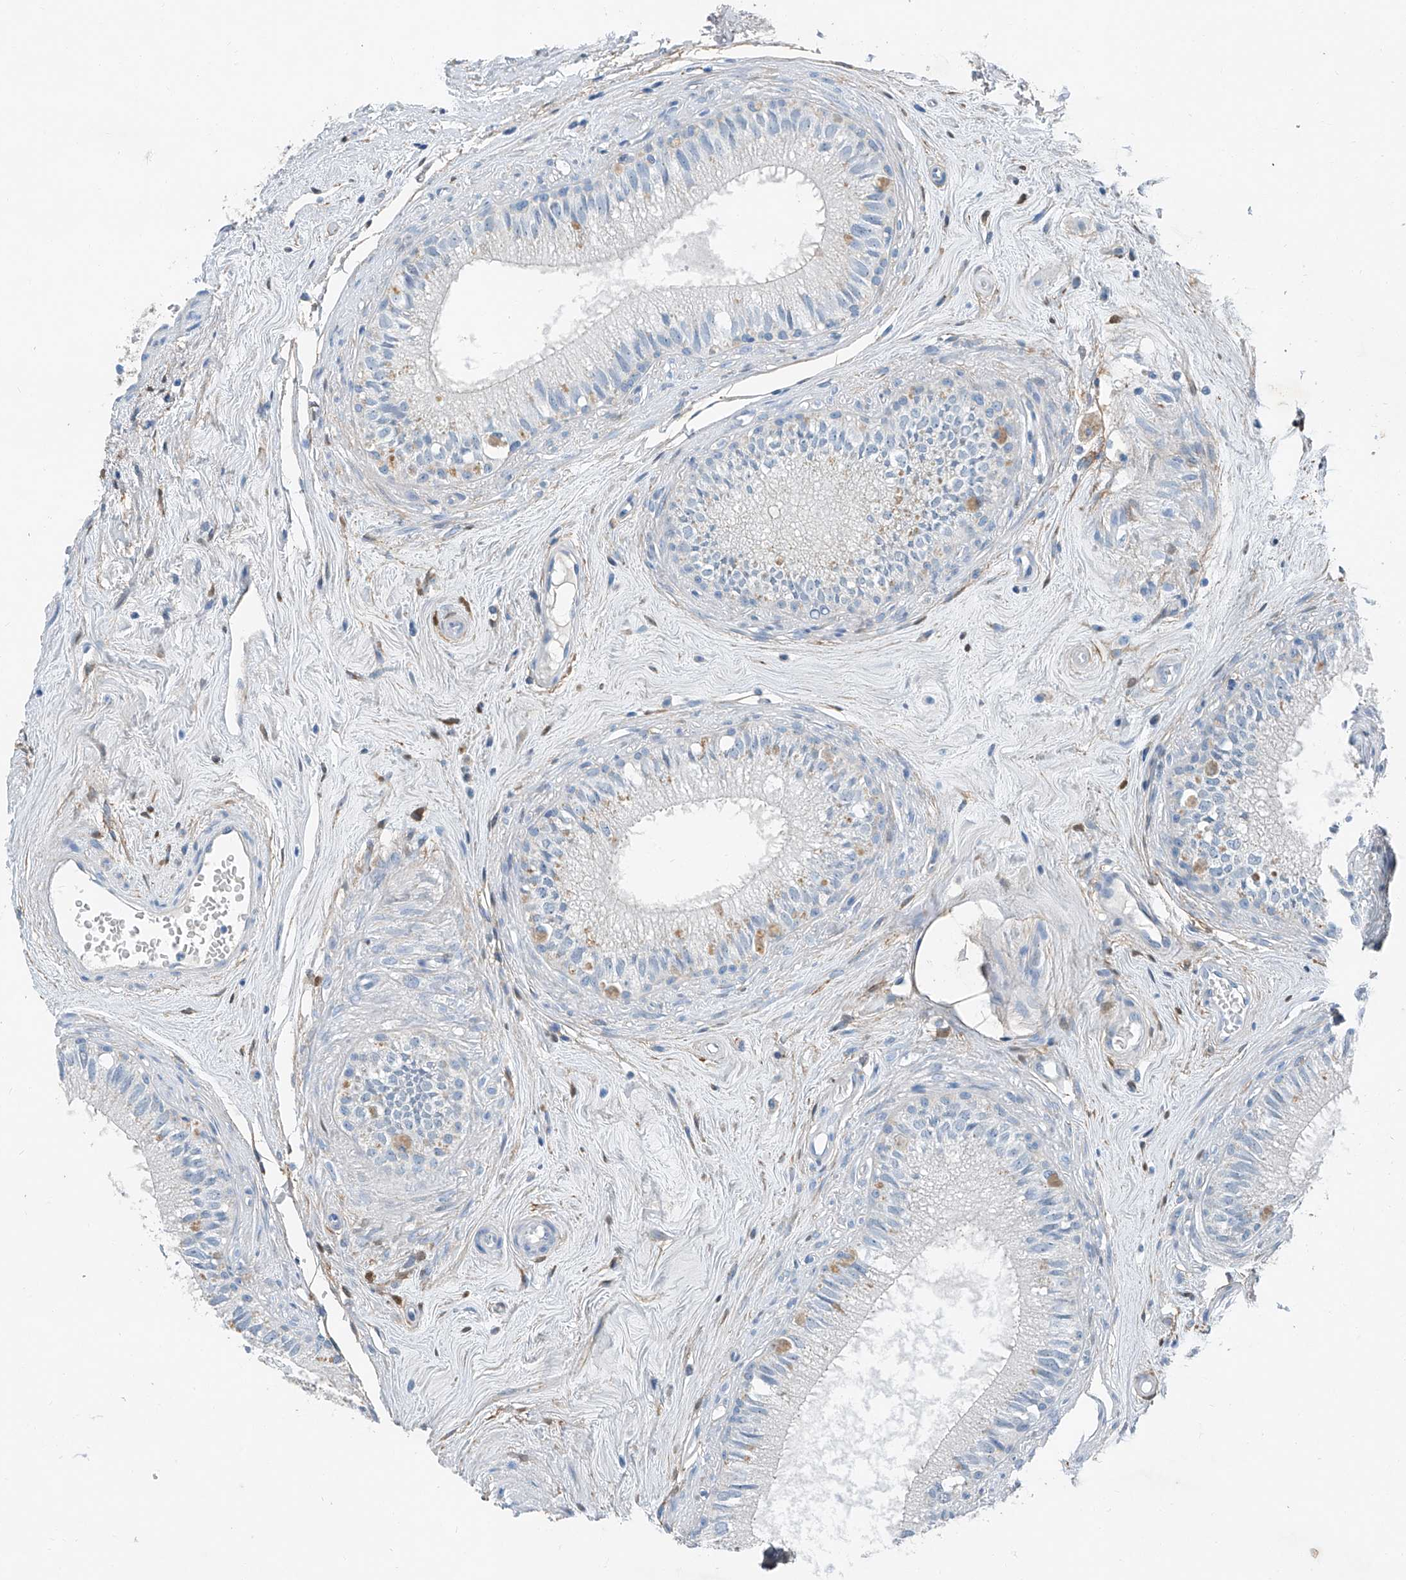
{"staining": {"intensity": "moderate", "quantity": "<25%", "location": "cytoplasmic/membranous"}, "tissue": "epididymis", "cell_type": "Glandular cells", "image_type": "normal", "snomed": [{"axis": "morphology", "description": "Normal tissue, NOS"}, {"axis": "topography", "description": "Epididymis"}], "caption": "Epididymis stained with DAB (3,3'-diaminobenzidine) immunohistochemistry exhibits low levels of moderate cytoplasmic/membranous staining in about <25% of glandular cells.", "gene": "MDGA1", "patient": {"sex": "male", "age": 71}}